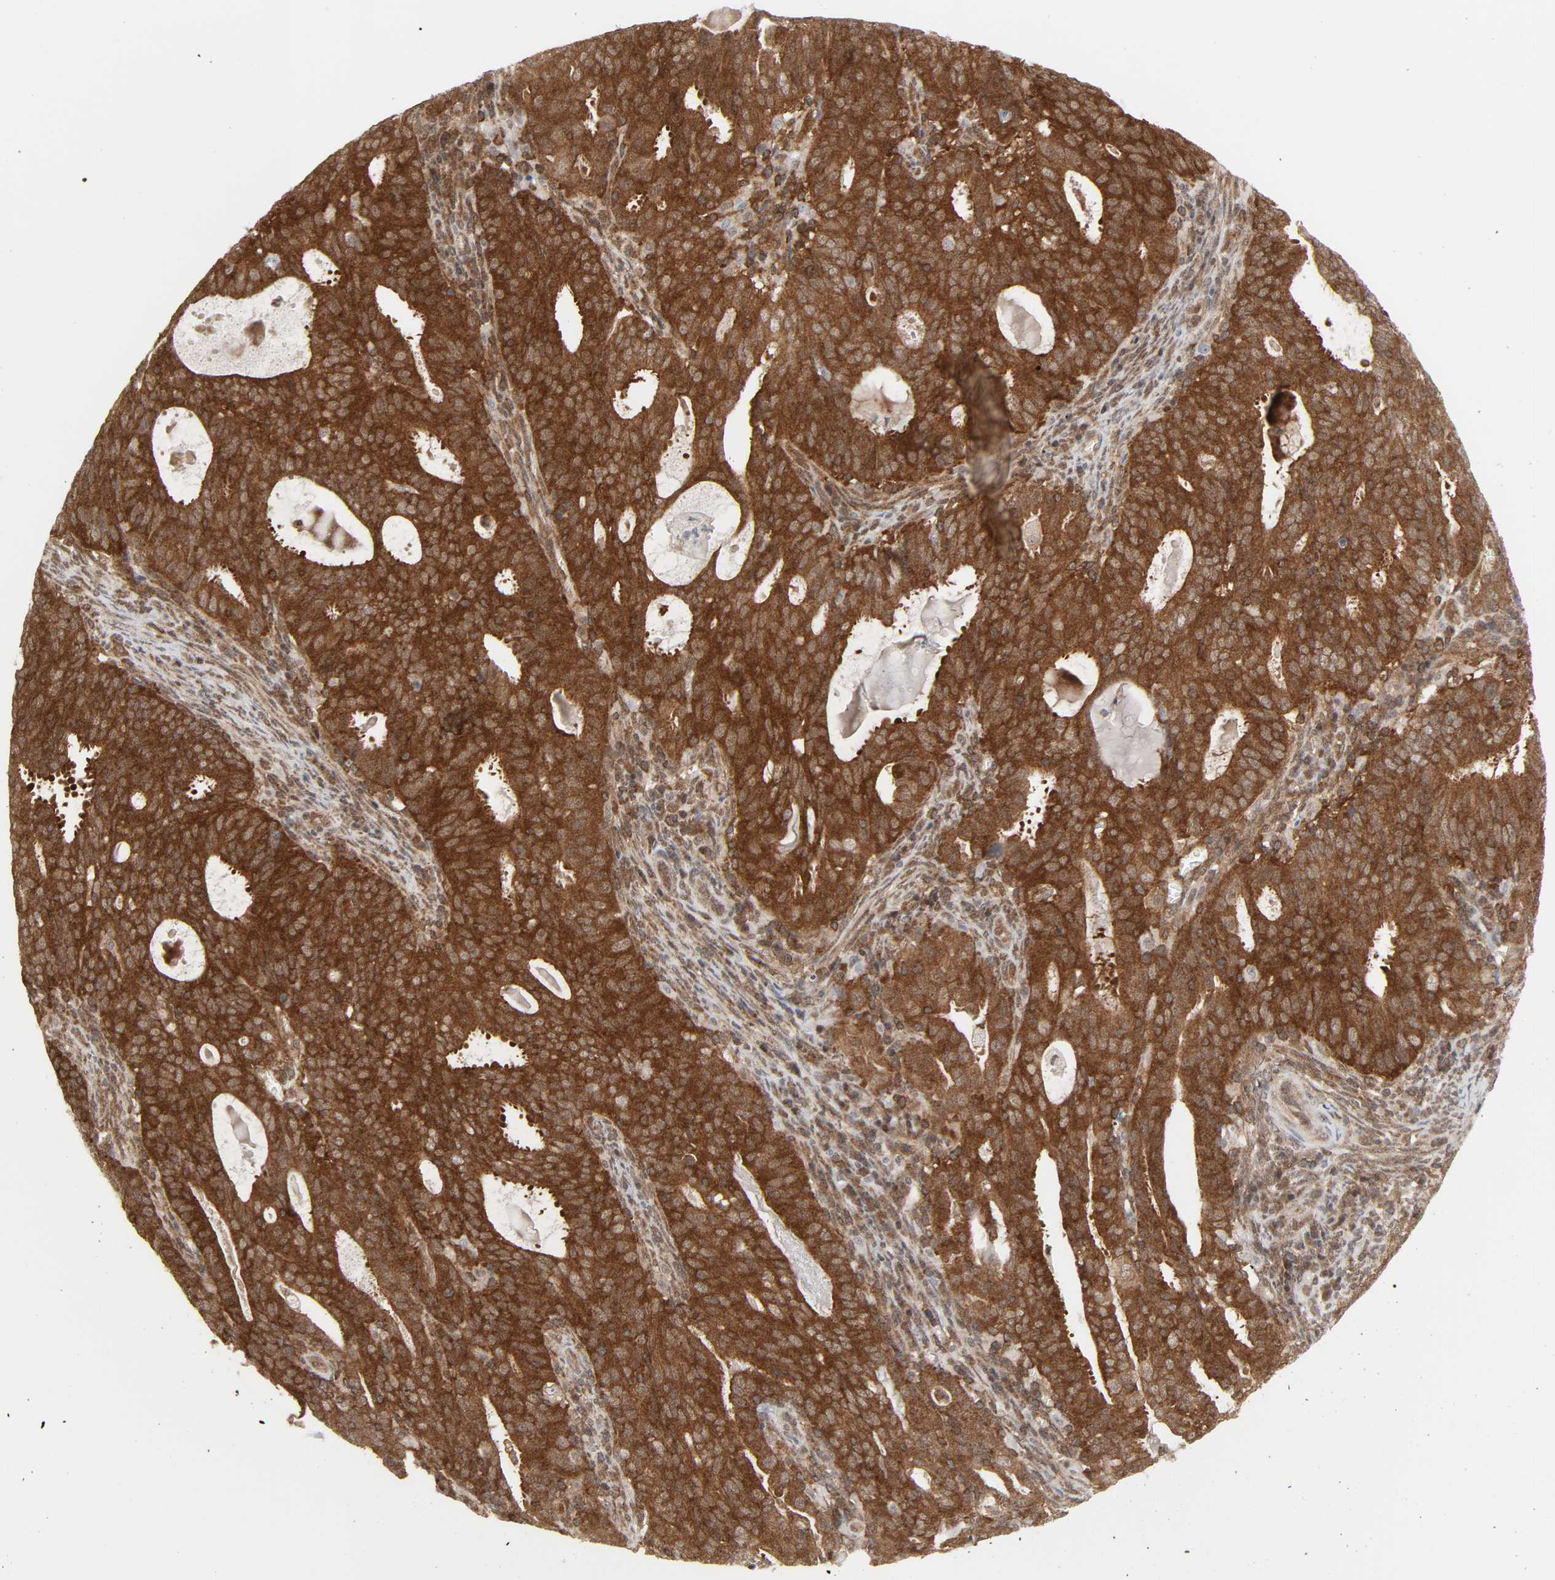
{"staining": {"intensity": "strong", "quantity": ">75%", "location": "cytoplasmic/membranous"}, "tissue": "cervical cancer", "cell_type": "Tumor cells", "image_type": "cancer", "snomed": [{"axis": "morphology", "description": "Adenocarcinoma, NOS"}, {"axis": "topography", "description": "Cervix"}], "caption": "The immunohistochemical stain highlights strong cytoplasmic/membranous staining in tumor cells of adenocarcinoma (cervical) tissue.", "gene": "GSK3A", "patient": {"sex": "female", "age": 44}}